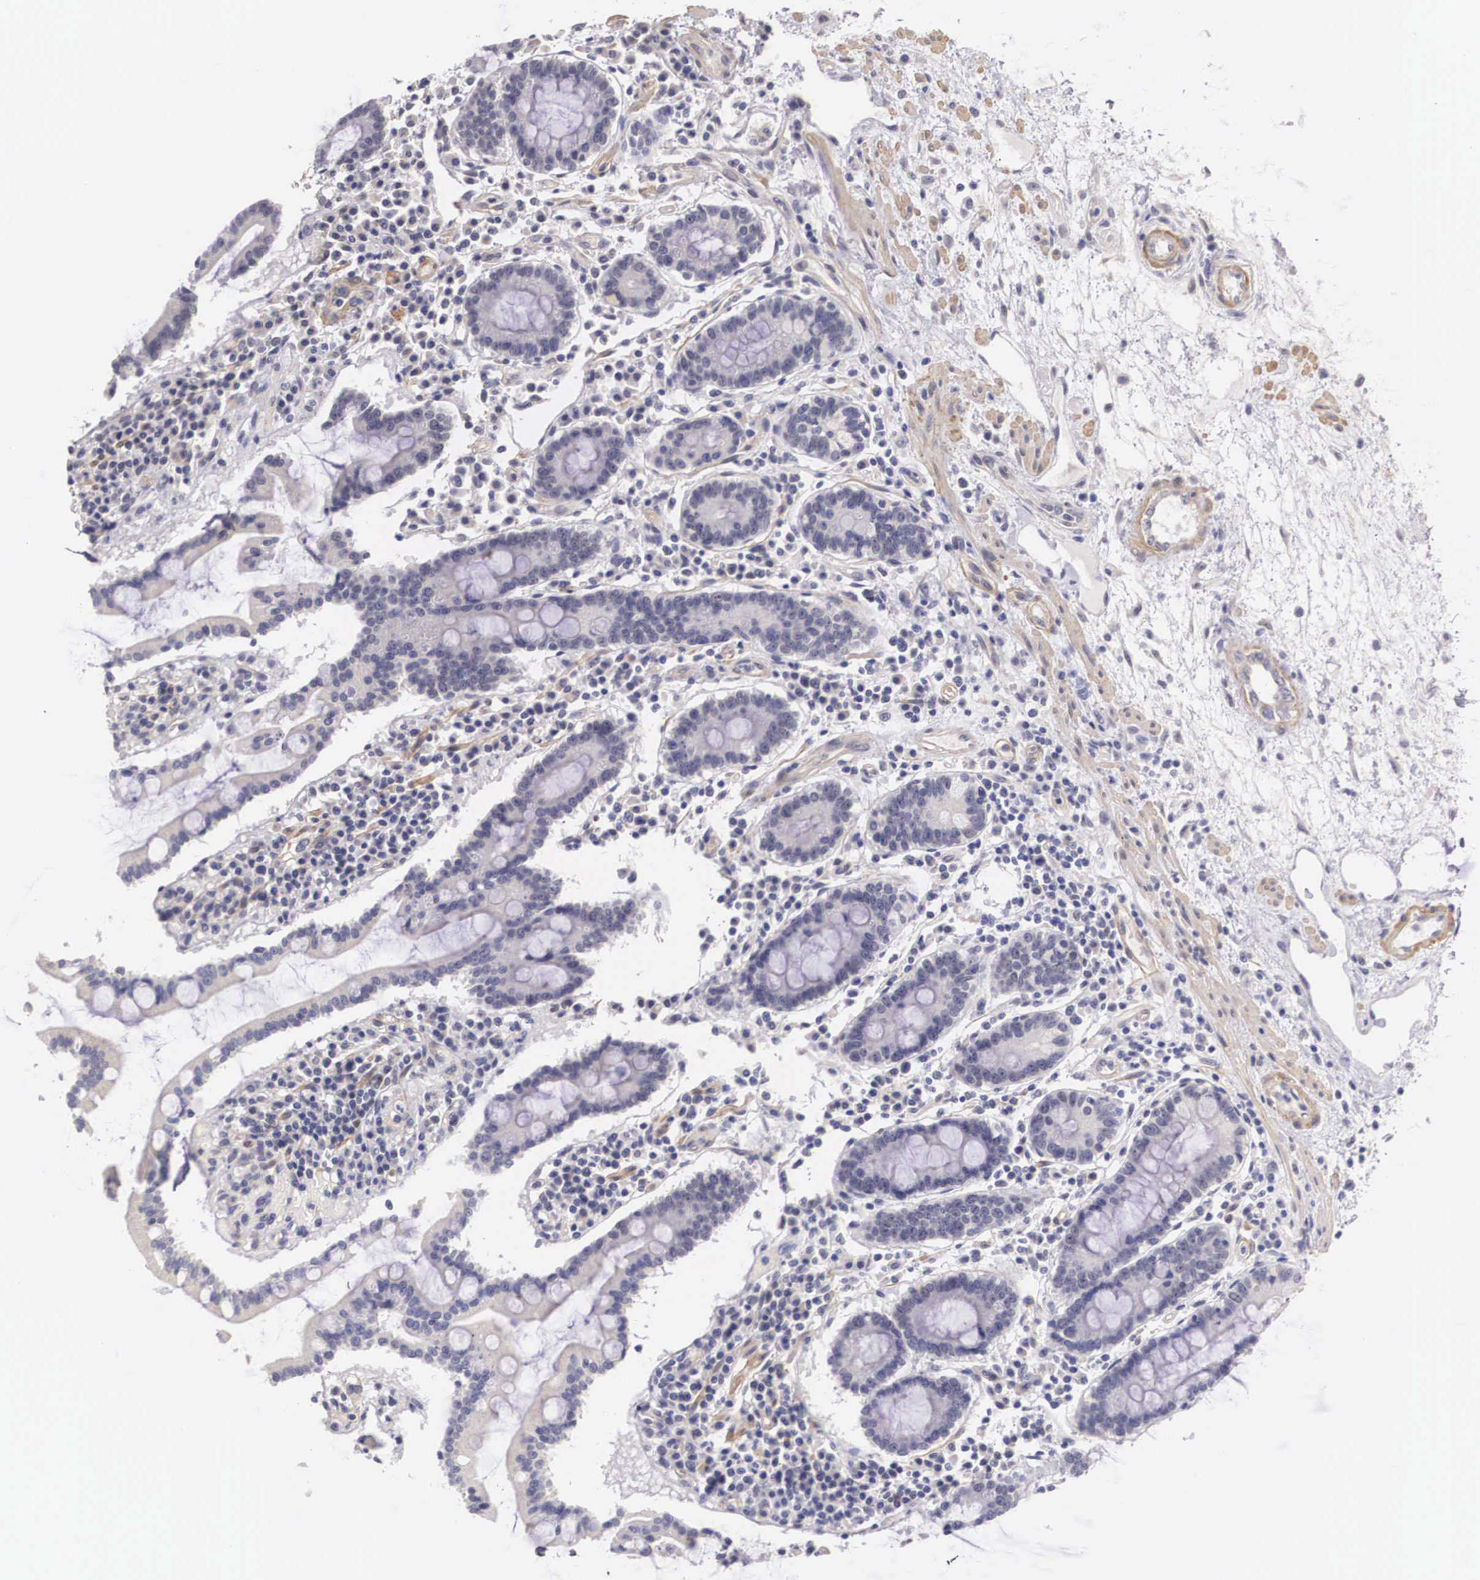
{"staining": {"intensity": "negative", "quantity": "none", "location": "none"}, "tissue": "duodenum", "cell_type": "Glandular cells", "image_type": "normal", "snomed": [{"axis": "morphology", "description": "Normal tissue, NOS"}, {"axis": "topography", "description": "Duodenum"}], "caption": "Immunohistochemistry (IHC) of unremarkable duodenum reveals no expression in glandular cells. (DAB (3,3'-diaminobenzidine) immunohistochemistry with hematoxylin counter stain).", "gene": "ENOX2", "patient": {"sex": "male", "age": 73}}